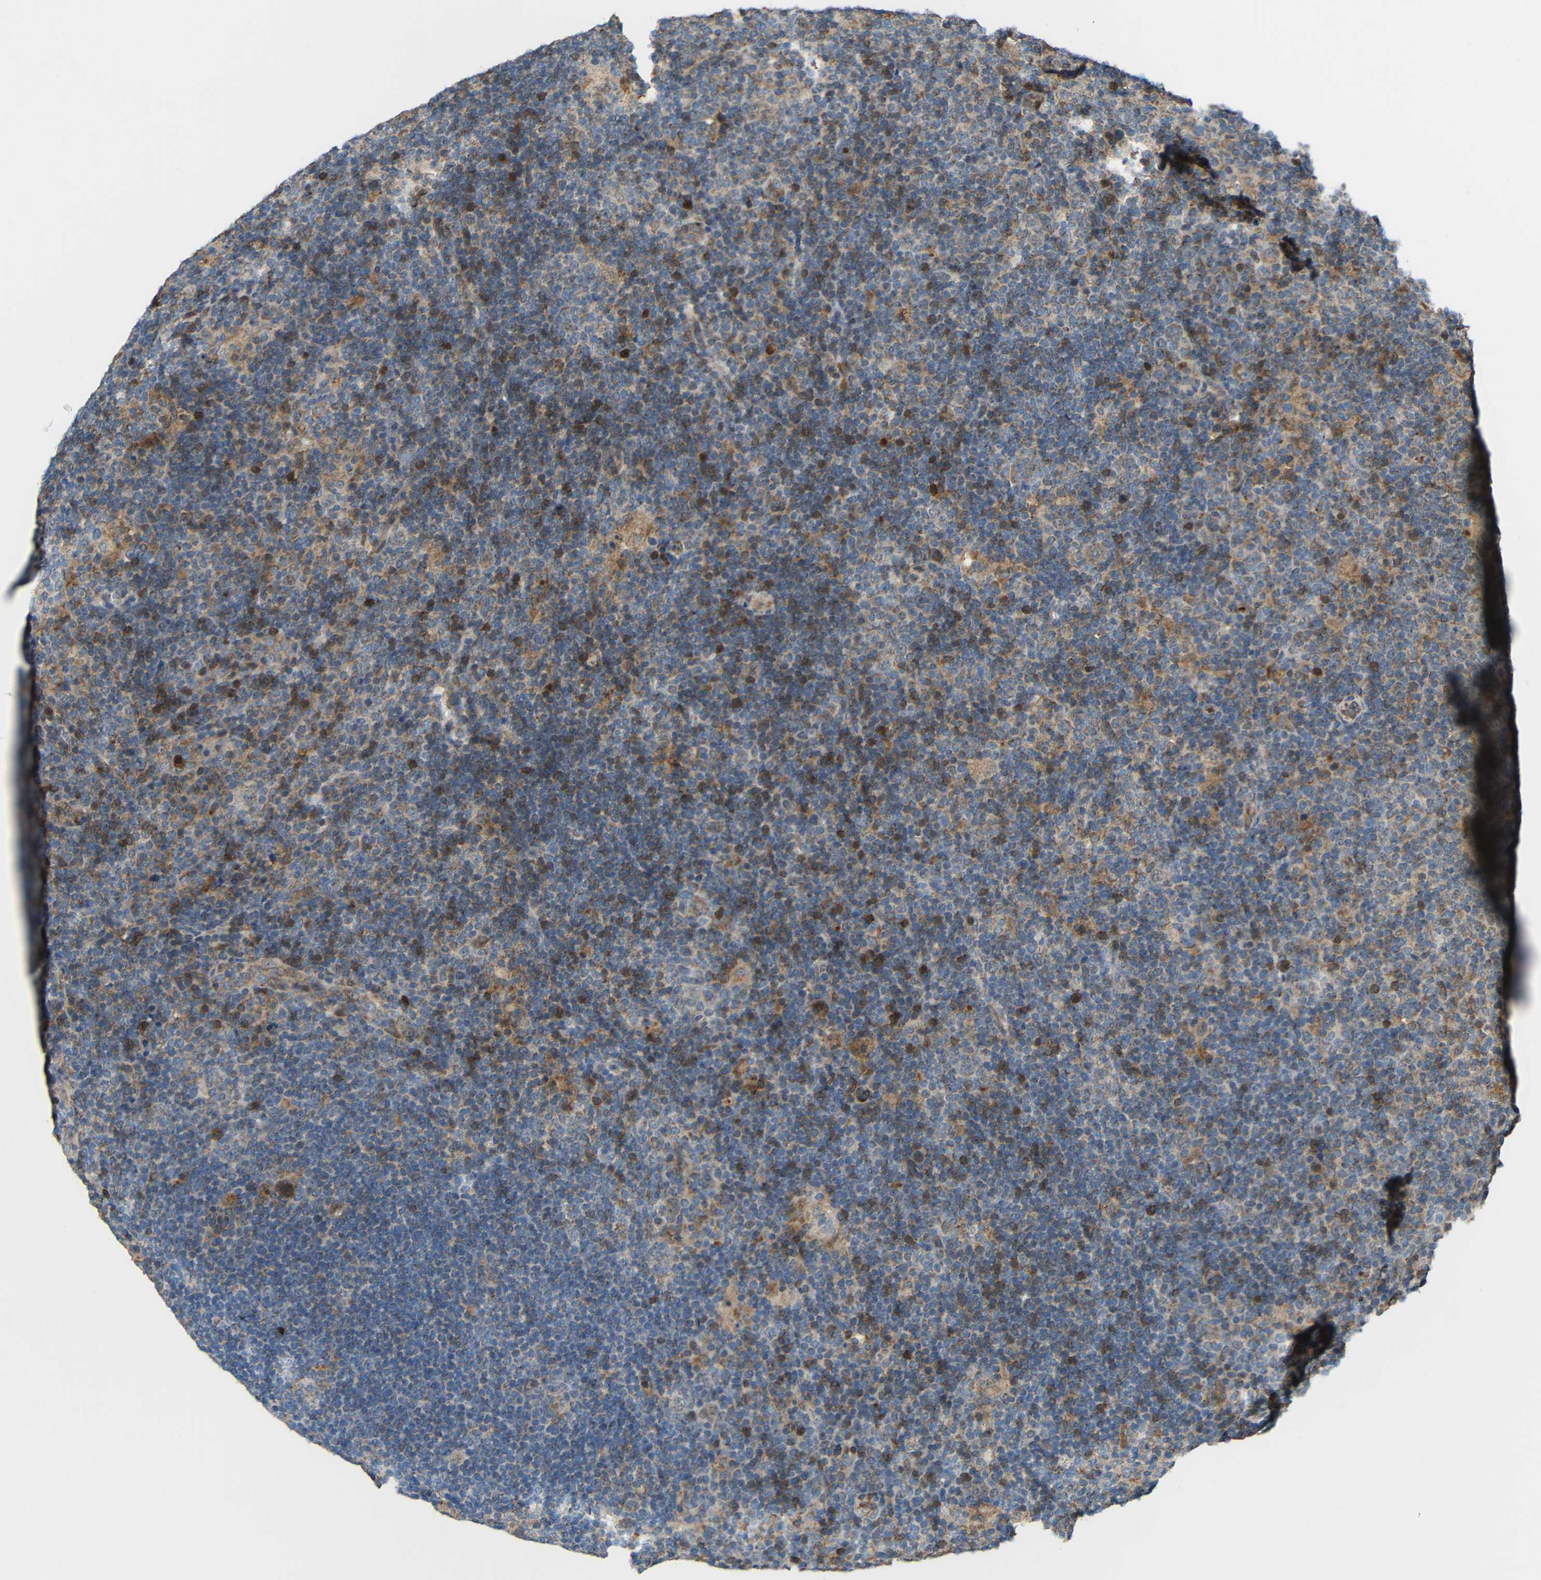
{"staining": {"intensity": "moderate", "quantity": ">75%", "location": "cytoplasmic/membranous"}, "tissue": "lymphoma", "cell_type": "Tumor cells", "image_type": "cancer", "snomed": [{"axis": "morphology", "description": "Hodgkin's disease, NOS"}, {"axis": "topography", "description": "Lymph node"}], "caption": "Immunohistochemistry (IHC) histopathology image of lymphoma stained for a protein (brown), which demonstrates medium levels of moderate cytoplasmic/membranous positivity in about >75% of tumor cells.", "gene": "C1GALT1", "patient": {"sex": "female", "age": 57}}